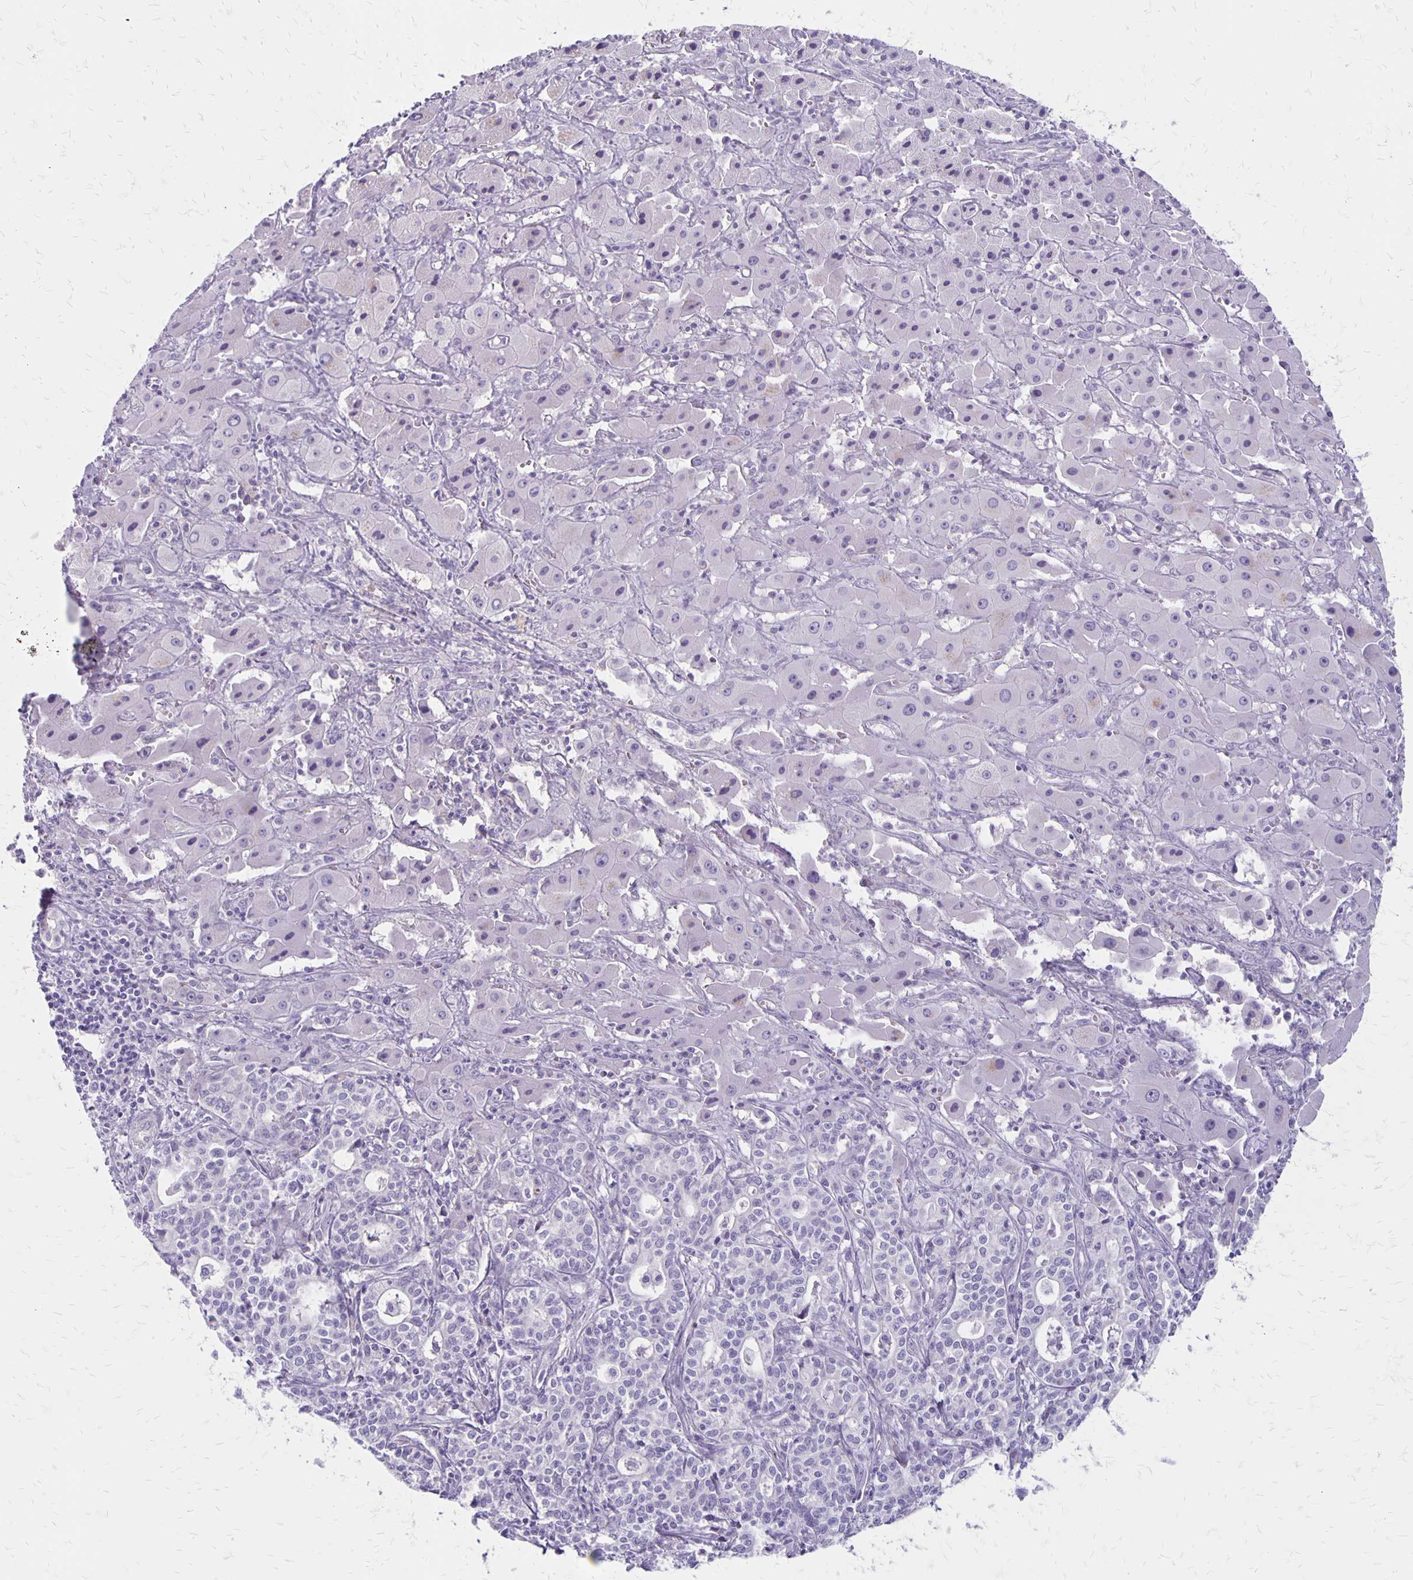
{"staining": {"intensity": "negative", "quantity": "none", "location": "none"}, "tissue": "liver cancer", "cell_type": "Tumor cells", "image_type": "cancer", "snomed": [{"axis": "morphology", "description": "Cholangiocarcinoma"}, {"axis": "topography", "description": "Liver"}], "caption": "This is an immunohistochemistry micrograph of human liver cancer (cholangiocarcinoma). There is no expression in tumor cells.", "gene": "HOMER1", "patient": {"sex": "female", "age": 61}}